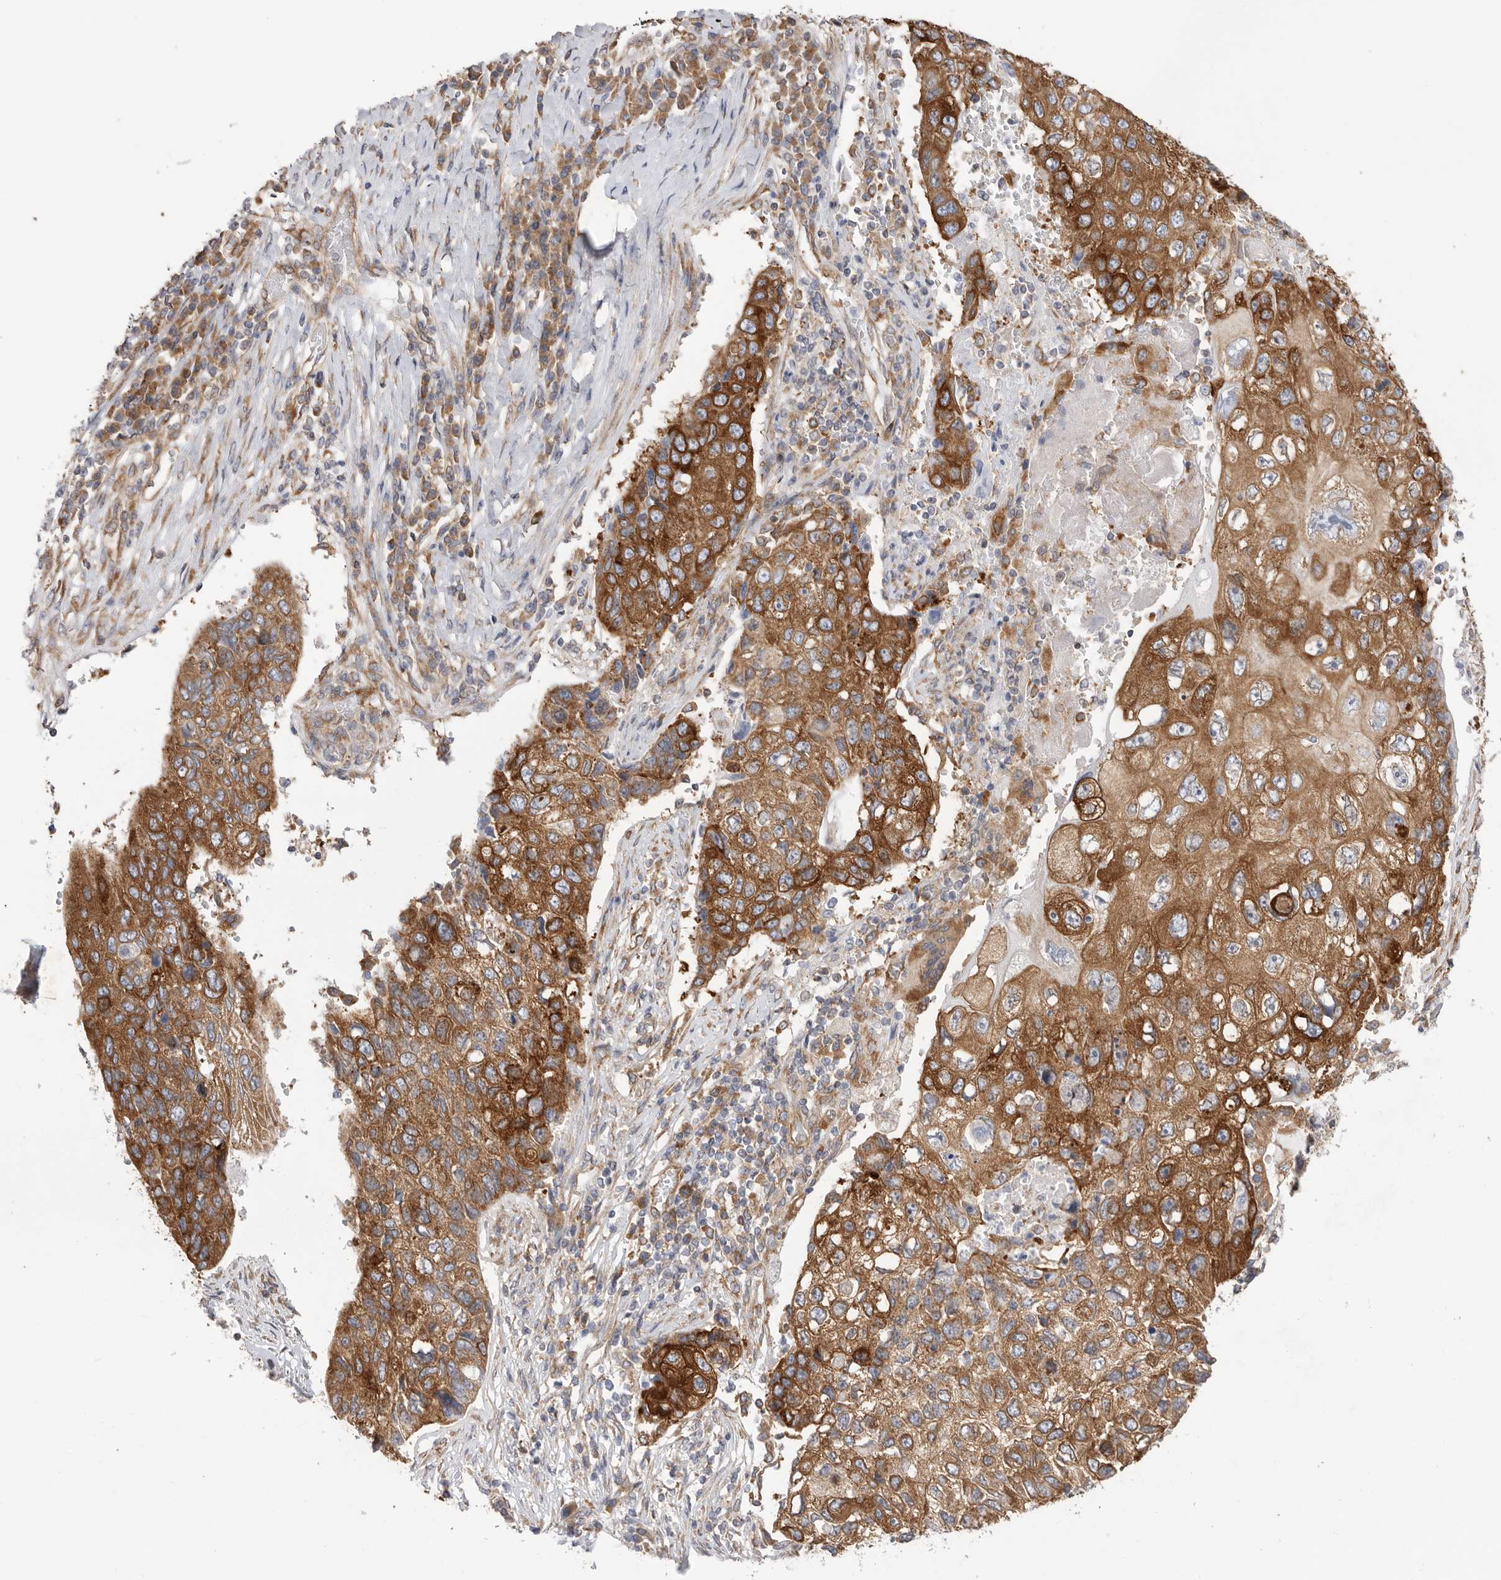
{"staining": {"intensity": "moderate", "quantity": ">75%", "location": "cytoplasmic/membranous"}, "tissue": "lung cancer", "cell_type": "Tumor cells", "image_type": "cancer", "snomed": [{"axis": "morphology", "description": "Squamous cell carcinoma, NOS"}, {"axis": "topography", "description": "Lung"}], "caption": "Immunohistochemical staining of human lung cancer (squamous cell carcinoma) displays medium levels of moderate cytoplasmic/membranous staining in about >75% of tumor cells. (DAB (3,3'-diaminobenzidine) IHC, brown staining for protein, blue staining for nuclei).", "gene": "SERBP1", "patient": {"sex": "male", "age": 61}}